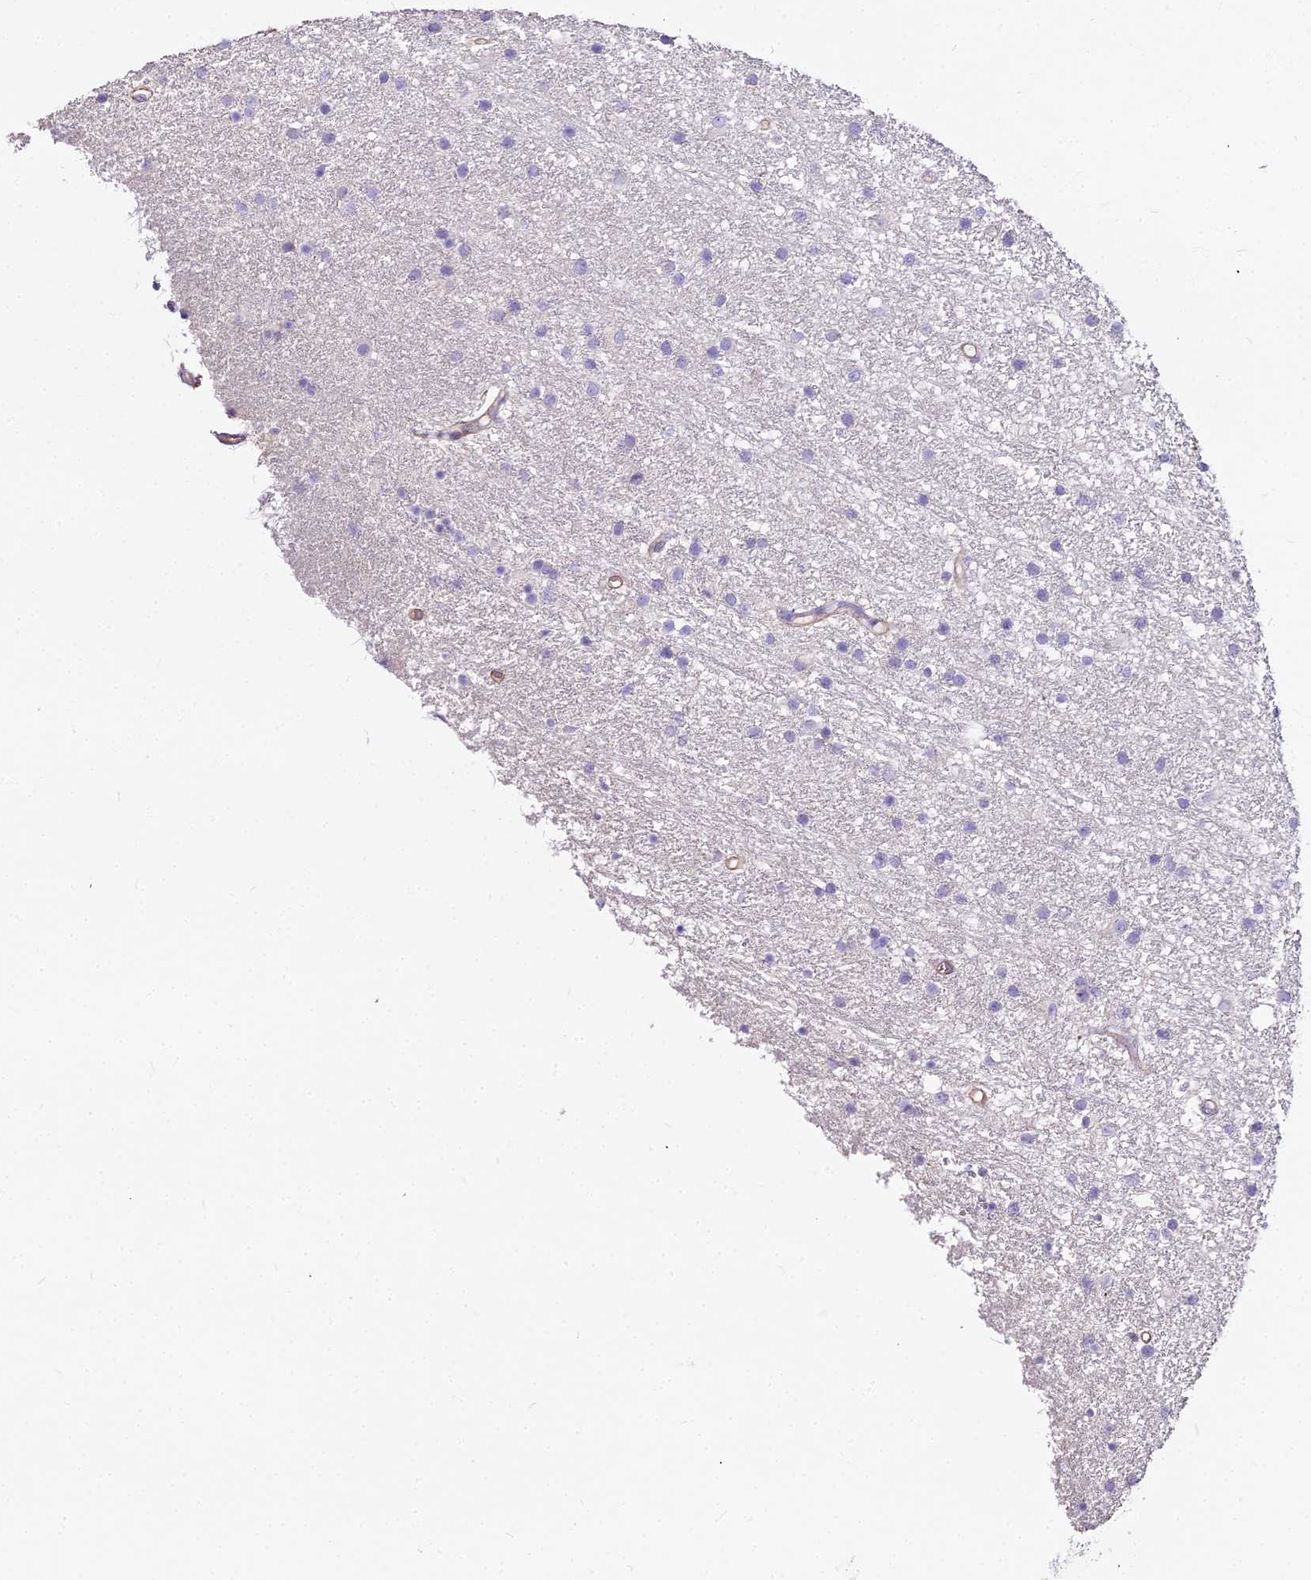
{"staining": {"intensity": "negative", "quantity": "none", "location": "none"}, "tissue": "glioma", "cell_type": "Tumor cells", "image_type": "cancer", "snomed": [{"axis": "morphology", "description": "Glioma, malignant, High grade"}, {"axis": "topography", "description": "Brain"}], "caption": "Tumor cells are negative for brown protein staining in malignant high-grade glioma.", "gene": "GLYAT", "patient": {"sex": "male", "age": 77}}